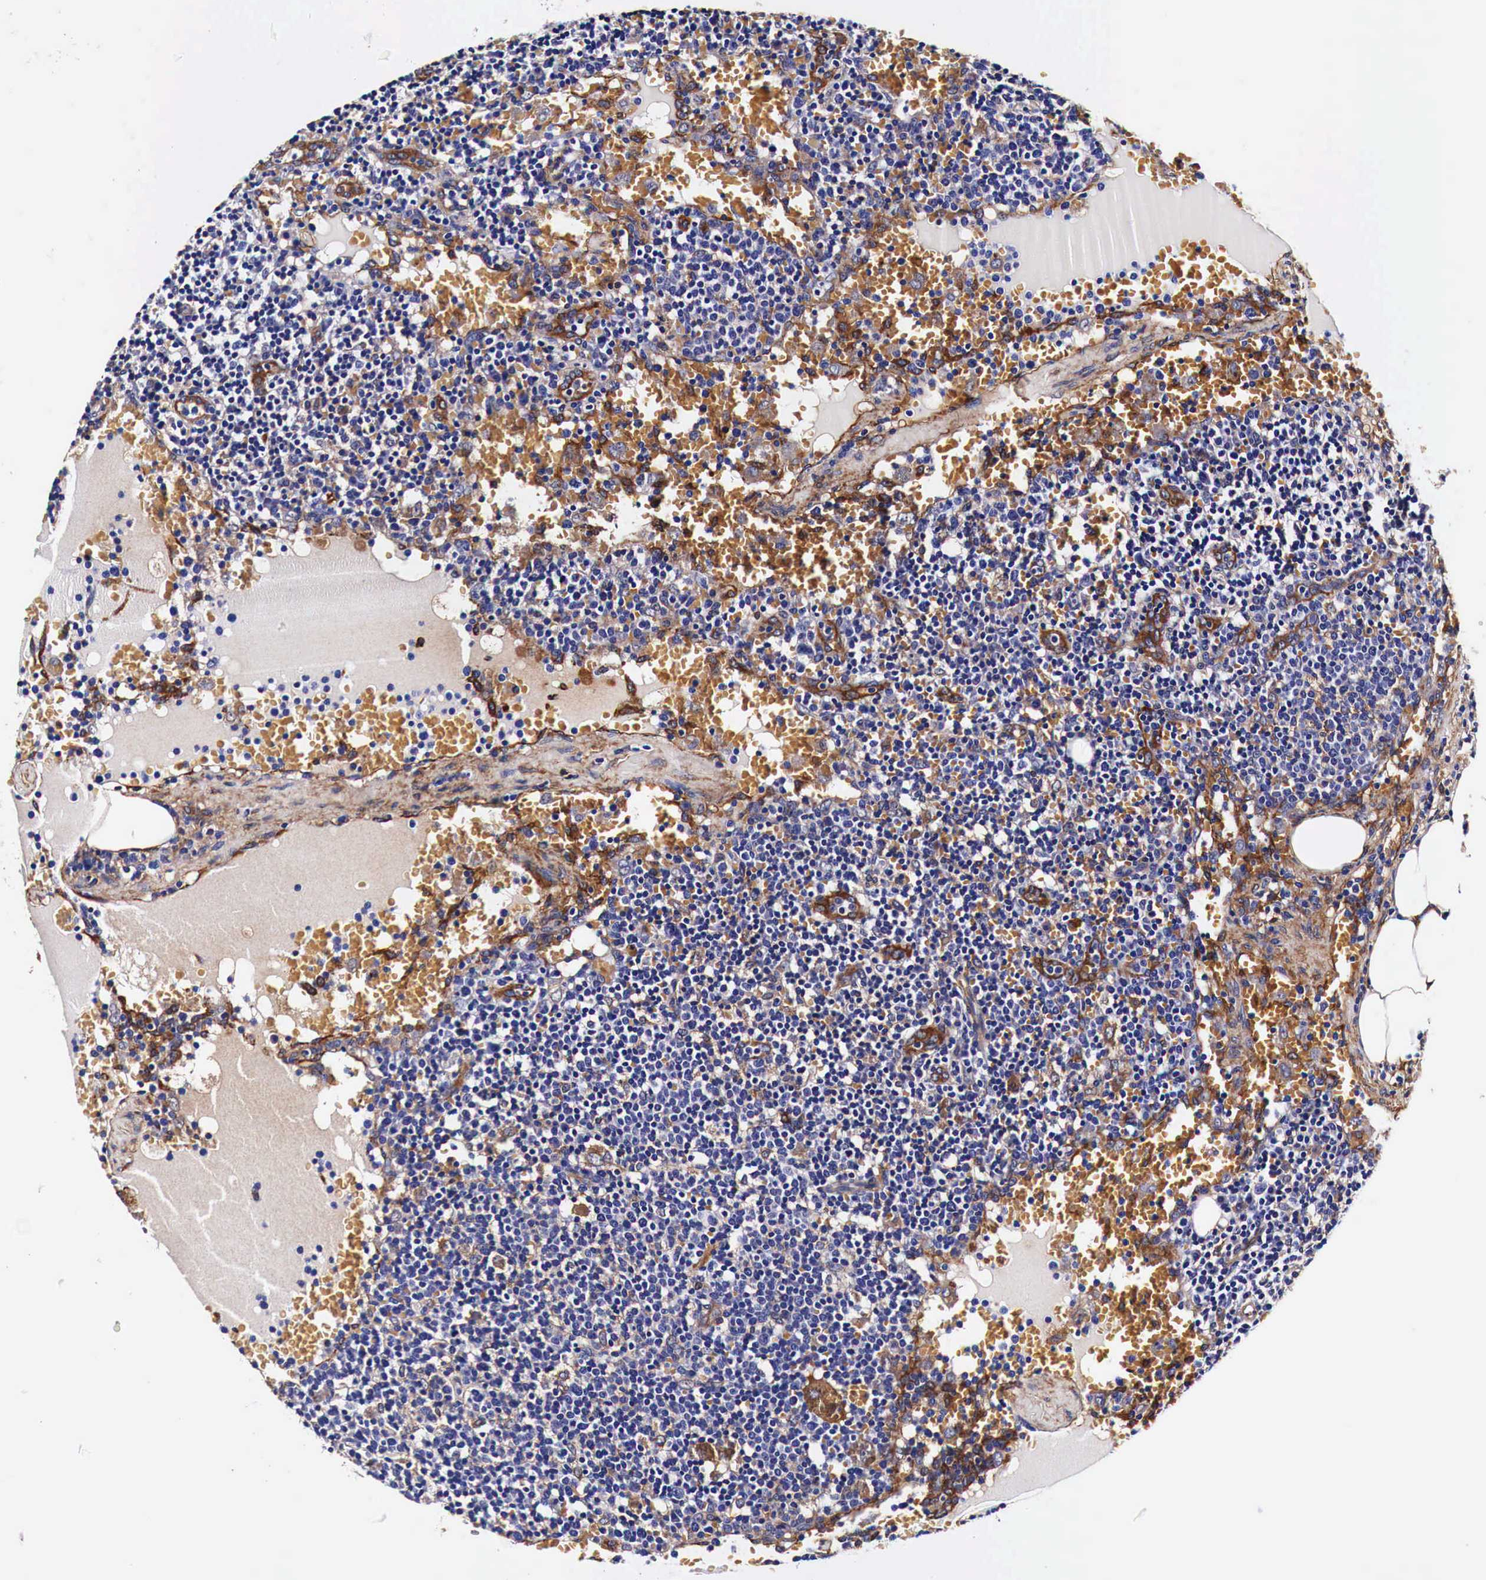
{"staining": {"intensity": "weak", "quantity": "25%-75%", "location": "cytoplasmic/membranous"}, "tissue": "lymphoma", "cell_type": "Tumor cells", "image_type": "cancer", "snomed": [{"axis": "morphology", "description": "Malignant lymphoma, non-Hodgkin's type, High grade"}, {"axis": "topography", "description": "Lymph node"}], "caption": "Protein staining shows weak cytoplasmic/membranous positivity in approximately 25%-75% of tumor cells in lymphoma. (DAB = brown stain, brightfield microscopy at high magnification).", "gene": "HSPB1", "patient": {"sex": "female", "age": 76}}